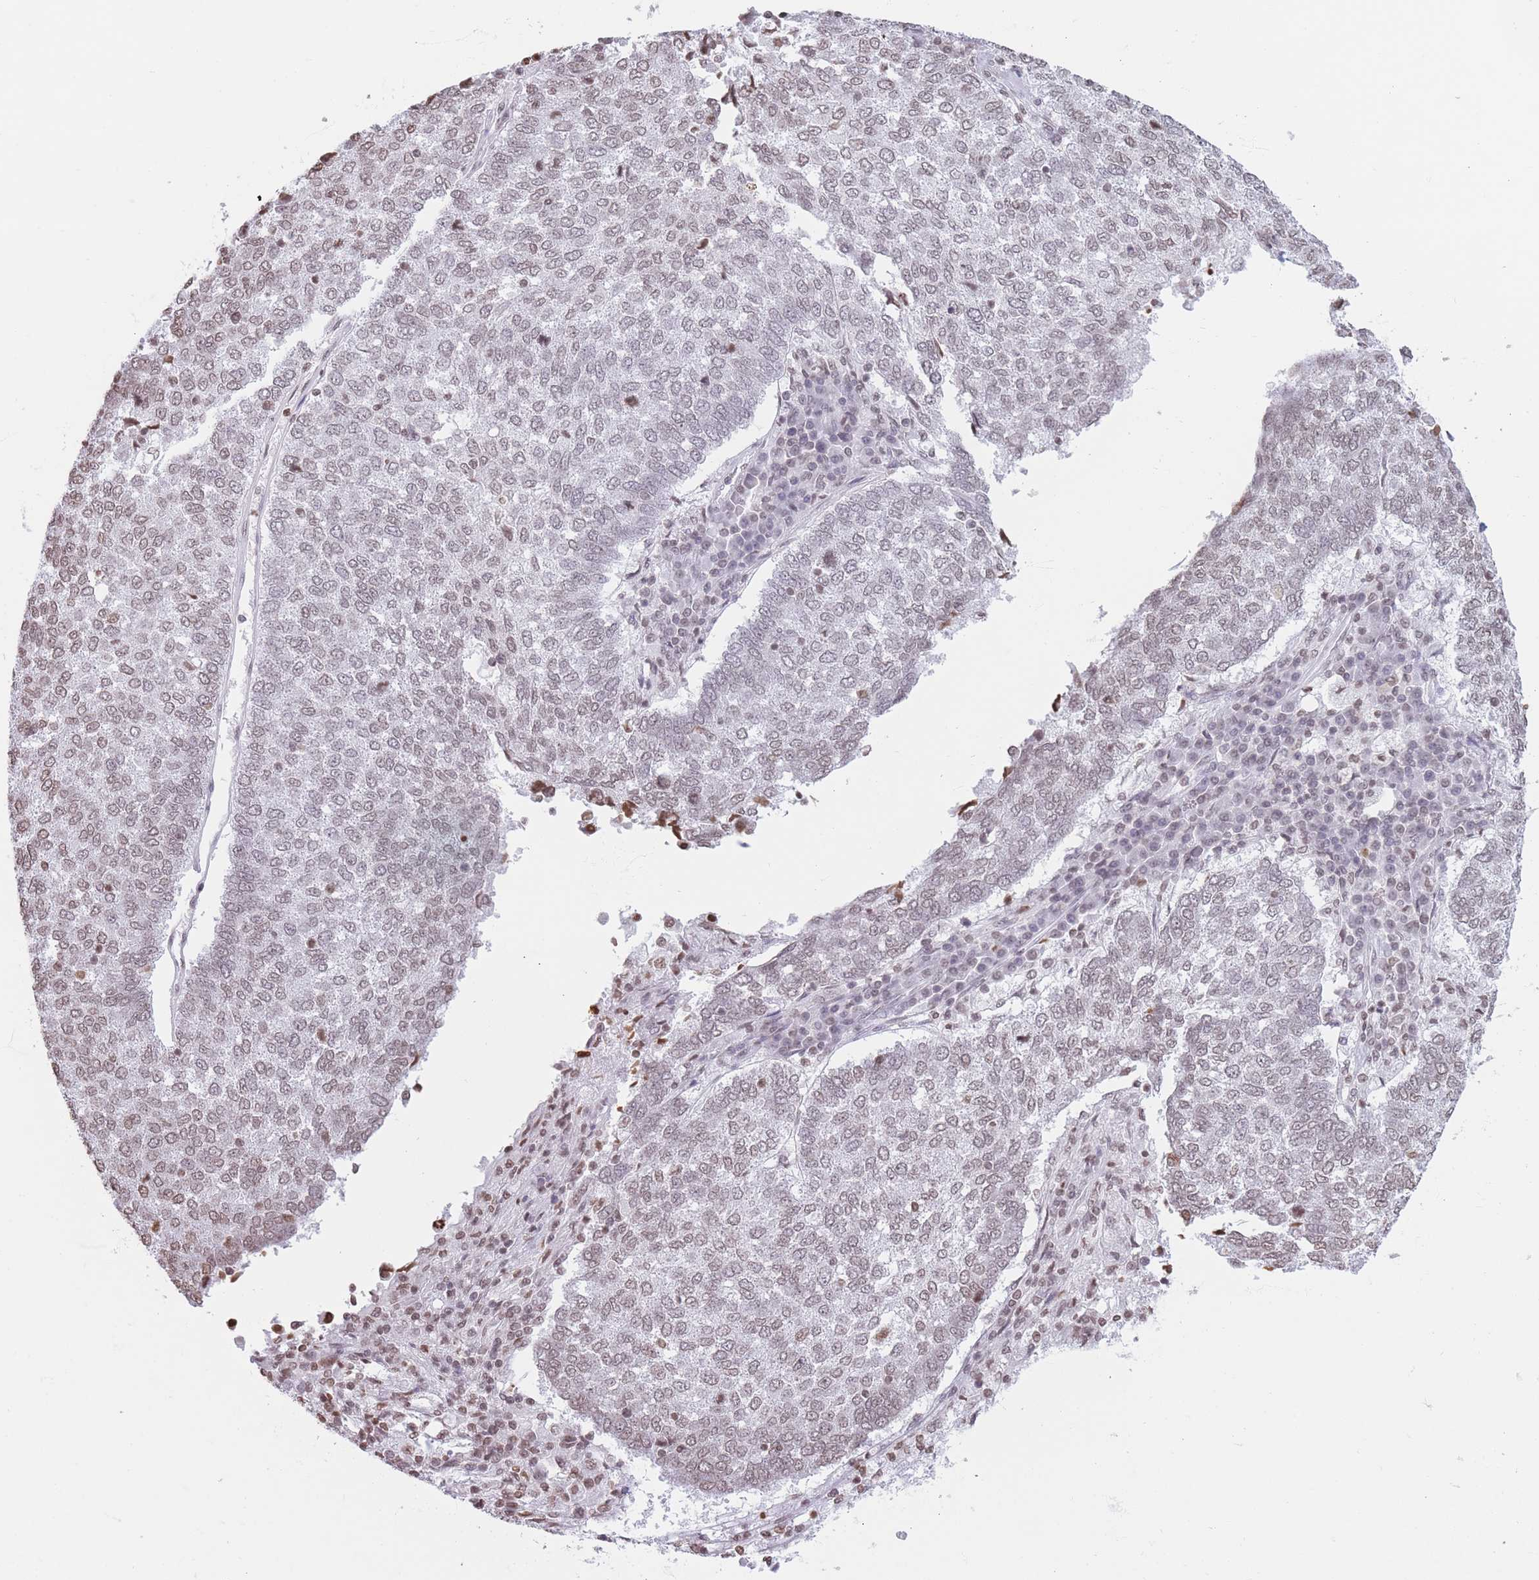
{"staining": {"intensity": "weak", "quantity": "25%-75%", "location": "nuclear"}, "tissue": "lung cancer", "cell_type": "Tumor cells", "image_type": "cancer", "snomed": [{"axis": "morphology", "description": "Squamous cell carcinoma, NOS"}, {"axis": "topography", "description": "Lung"}], "caption": "IHC (DAB) staining of human lung cancer (squamous cell carcinoma) demonstrates weak nuclear protein expression in approximately 25%-75% of tumor cells.", "gene": "RYK", "patient": {"sex": "male", "age": 73}}